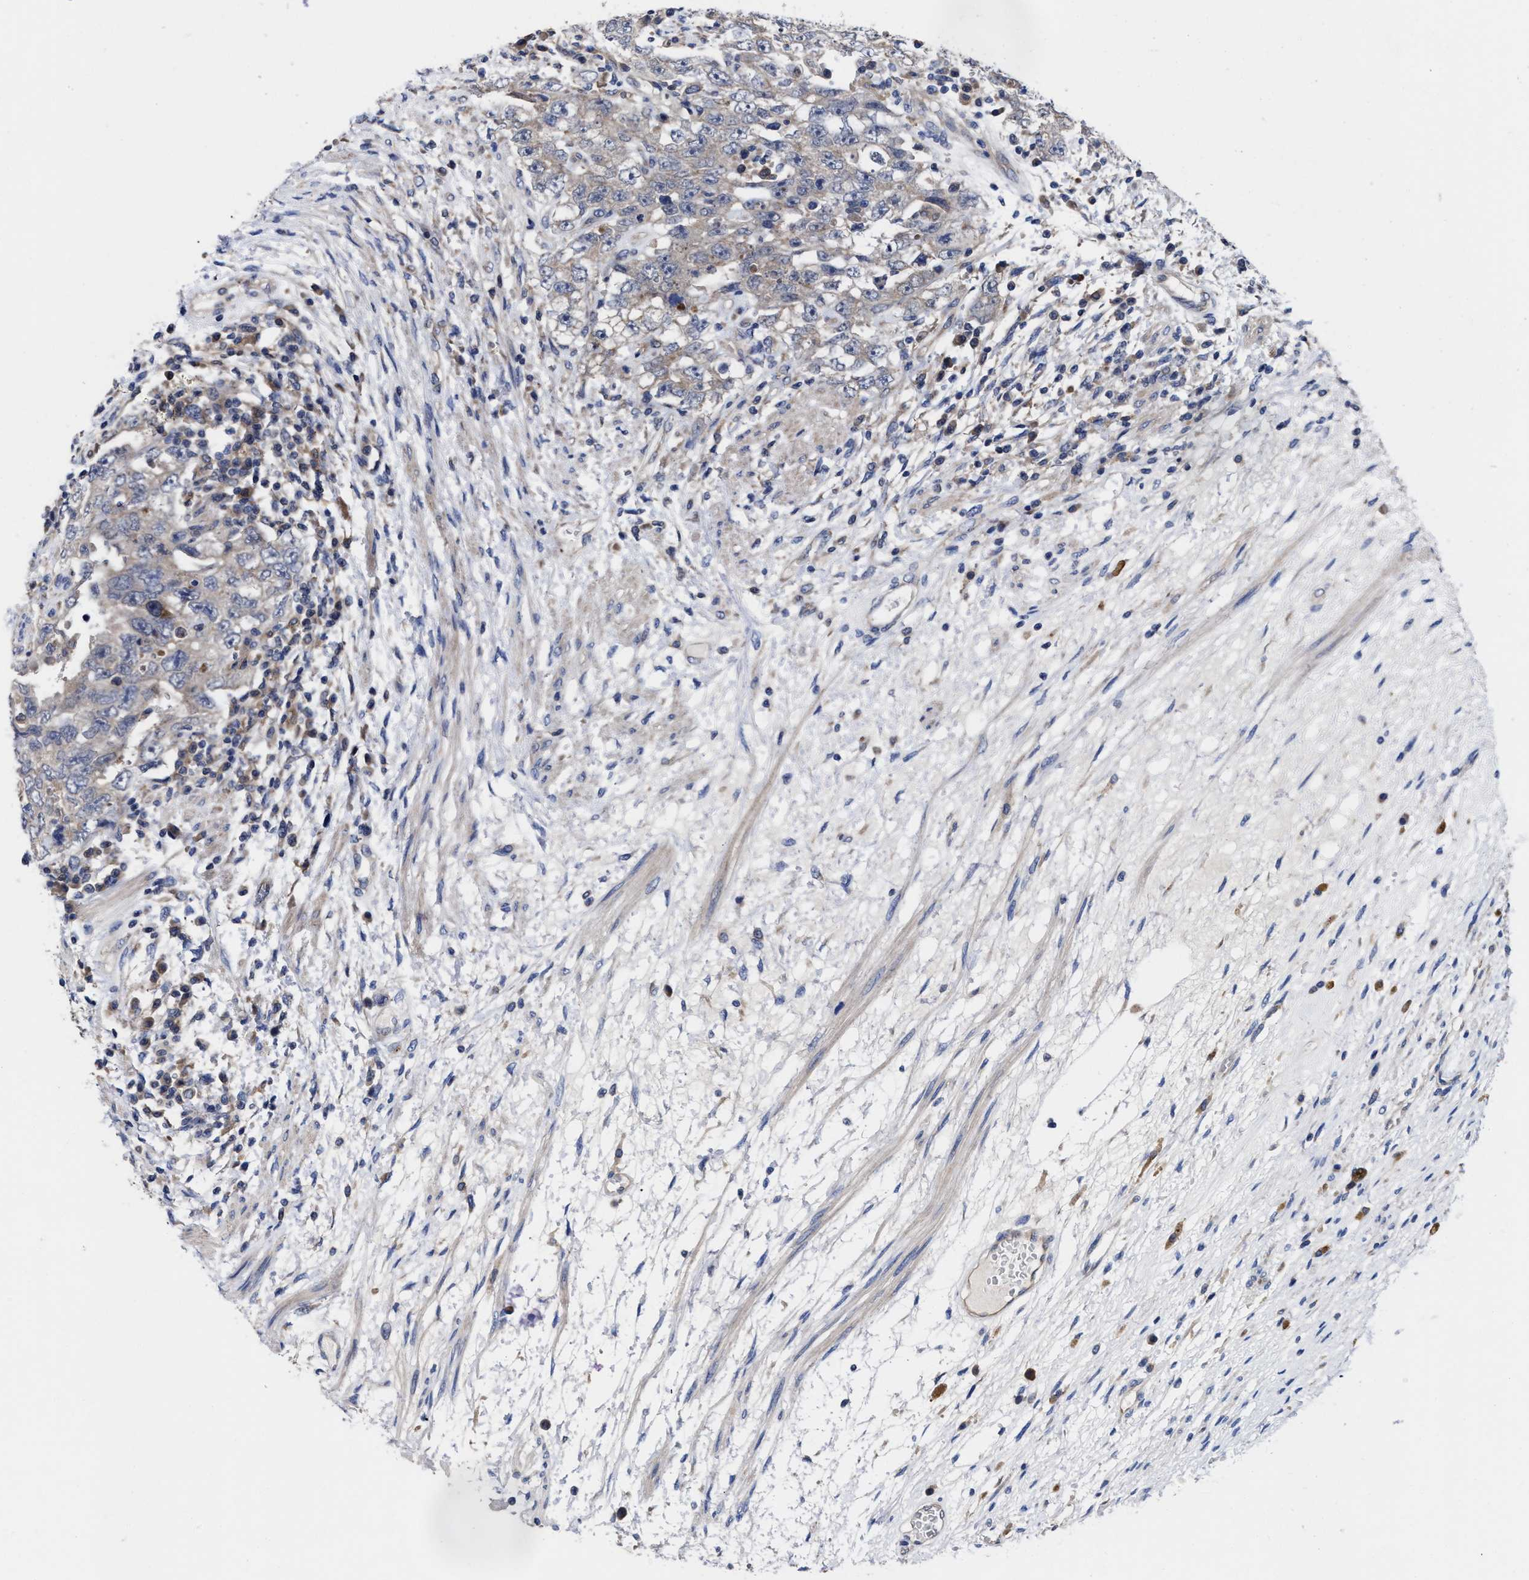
{"staining": {"intensity": "weak", "quantity": "<25%", "location": "cytoplasmic/membranous"}, "tissue": "testis cancer", "cell_type": "Tumor cells", "image_type": "cancer", "snomed": [{"axis": "morphology", "description": "Carcinoma, Embryonal, NOS"}, {"axis": "topography", "description": "Testis"}], "caption": "This is a photomicrograph of IHC staining of testis cancer (embryonal carcinoma), which shows no staining in tumor cells.", "gene": "TXNDC17", "patient": {"sex": "male", "age": 26}}